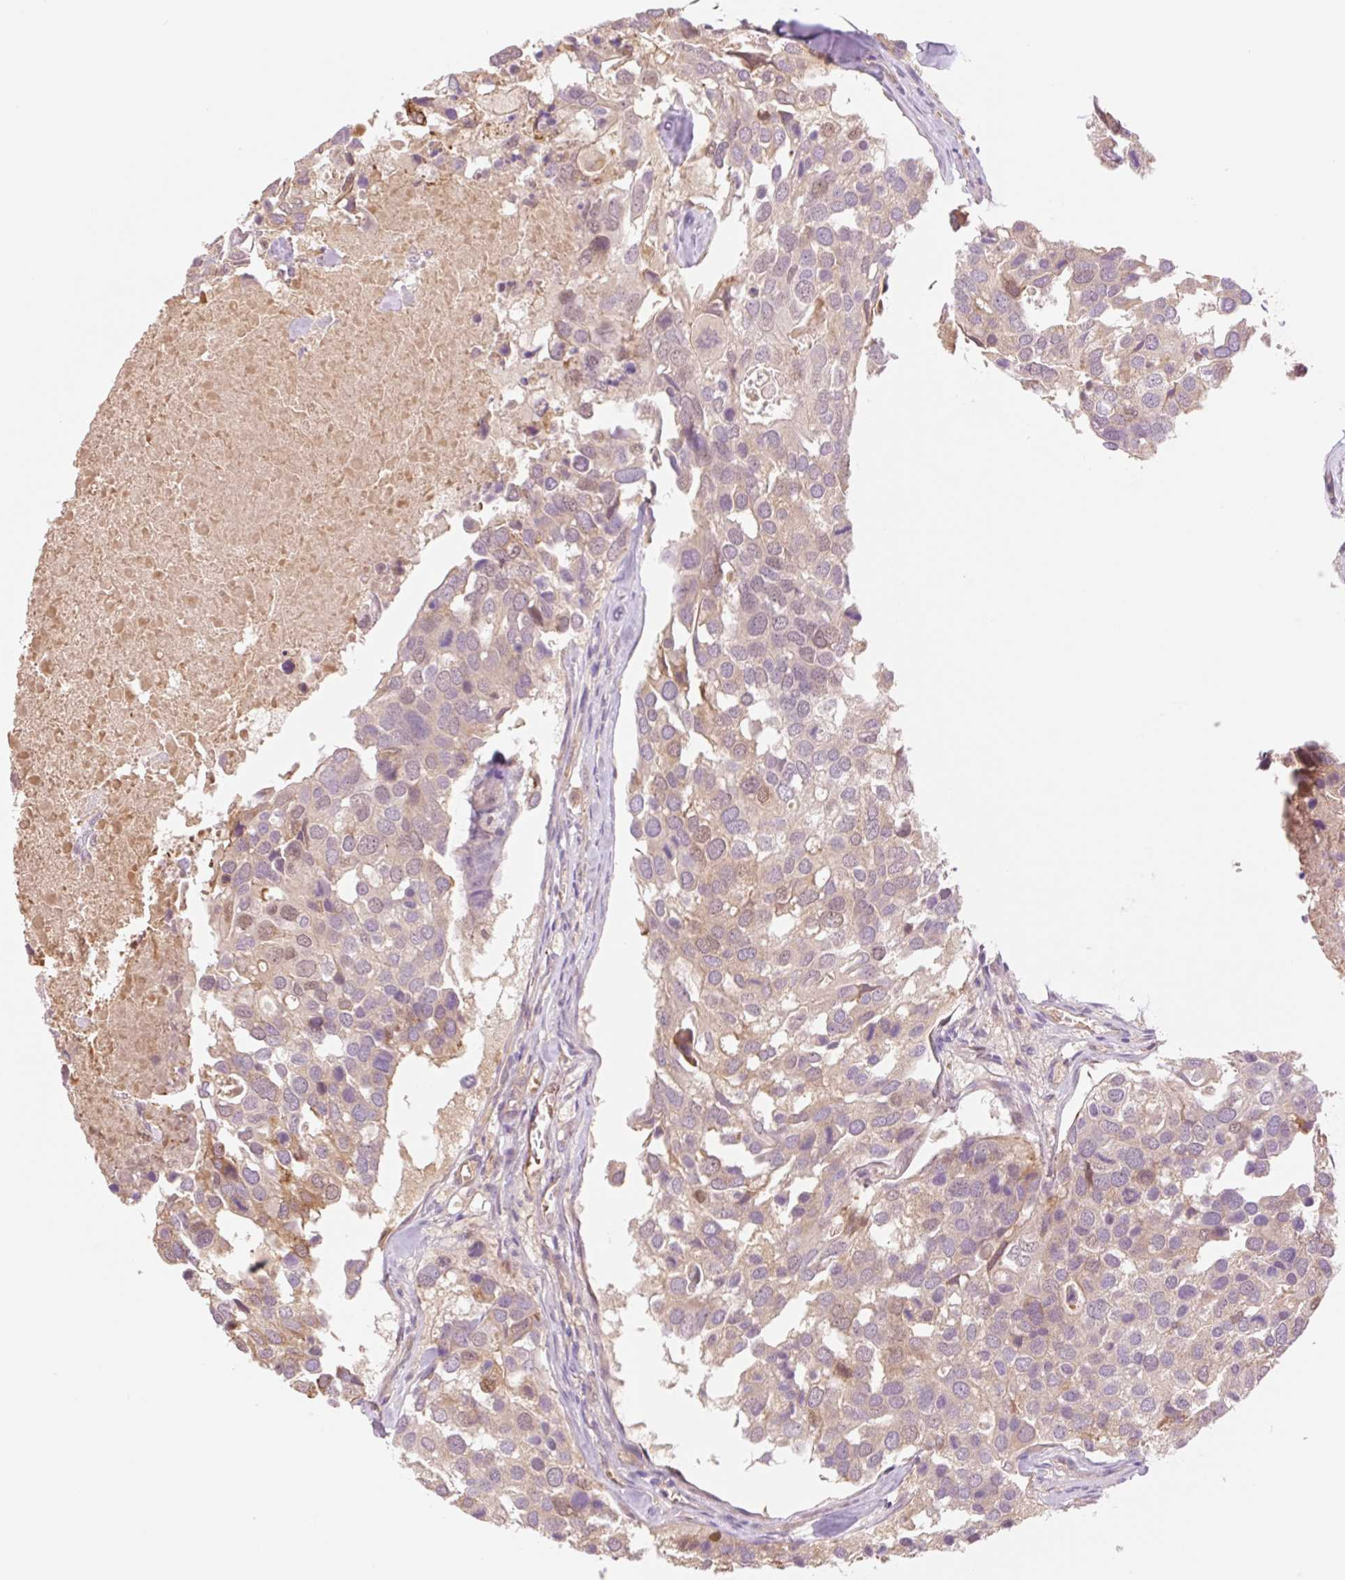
{"staining": {"intensity": "weak", "quantity": "<25%", "location": "cytoplasmic/membranous,nuclear"}, "tissue": "breast cancer", "cell_type": "Tumor cells", "image_type": "cancer", "snomed": [{"axis": "morphology", "description": "Duct carcinoma"}, {"axis": "topography", "description": "Breast"}], "caption": "Tumor cells show no significant staining in breast infiltrating ductal carcinoma. Brightfield microscopy of IHC stained with DAB (brown) and hematoxylin (blue), captured at high magnification.", "gene": "HEBP1", "patient": {"sex": "female", "age": 83}}